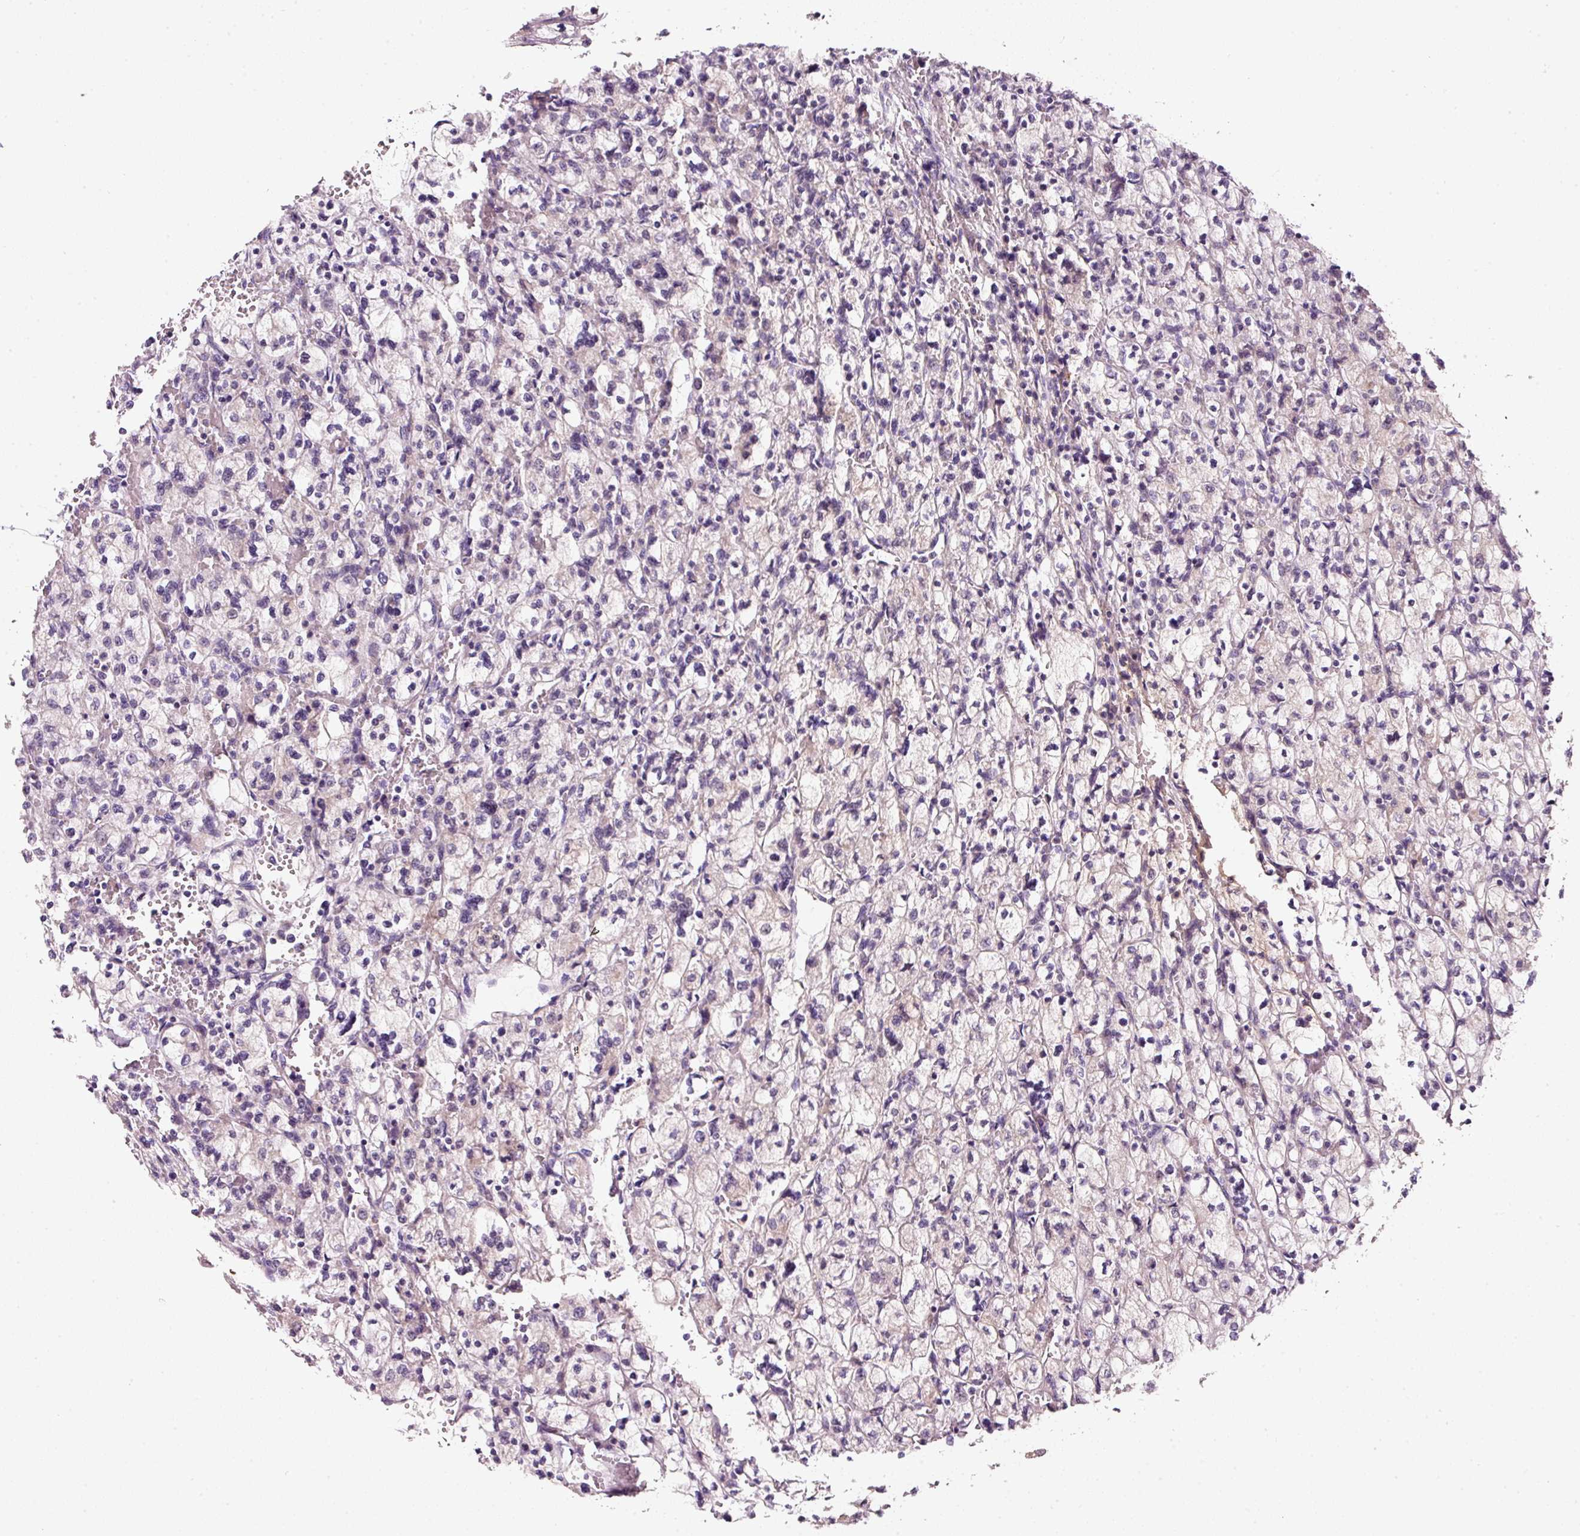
{"staining": {"intensity": "negative", "quantity": "none", "location": "none"}, "tissue": "renal cancer", "cell_type": "Tumor cells", "image_type": "cancer", "snomed": [{"axis": "morphology", "description": "Adenocarcinoma, NOS"}, {"axis": "topography", "description": "Kidney"}], "caption": "There is no significant positivity in tumor cells of adenocarcinoma (renal).", "gene": "TIRAP", "patient": {"sex": "female", "age": 83}}